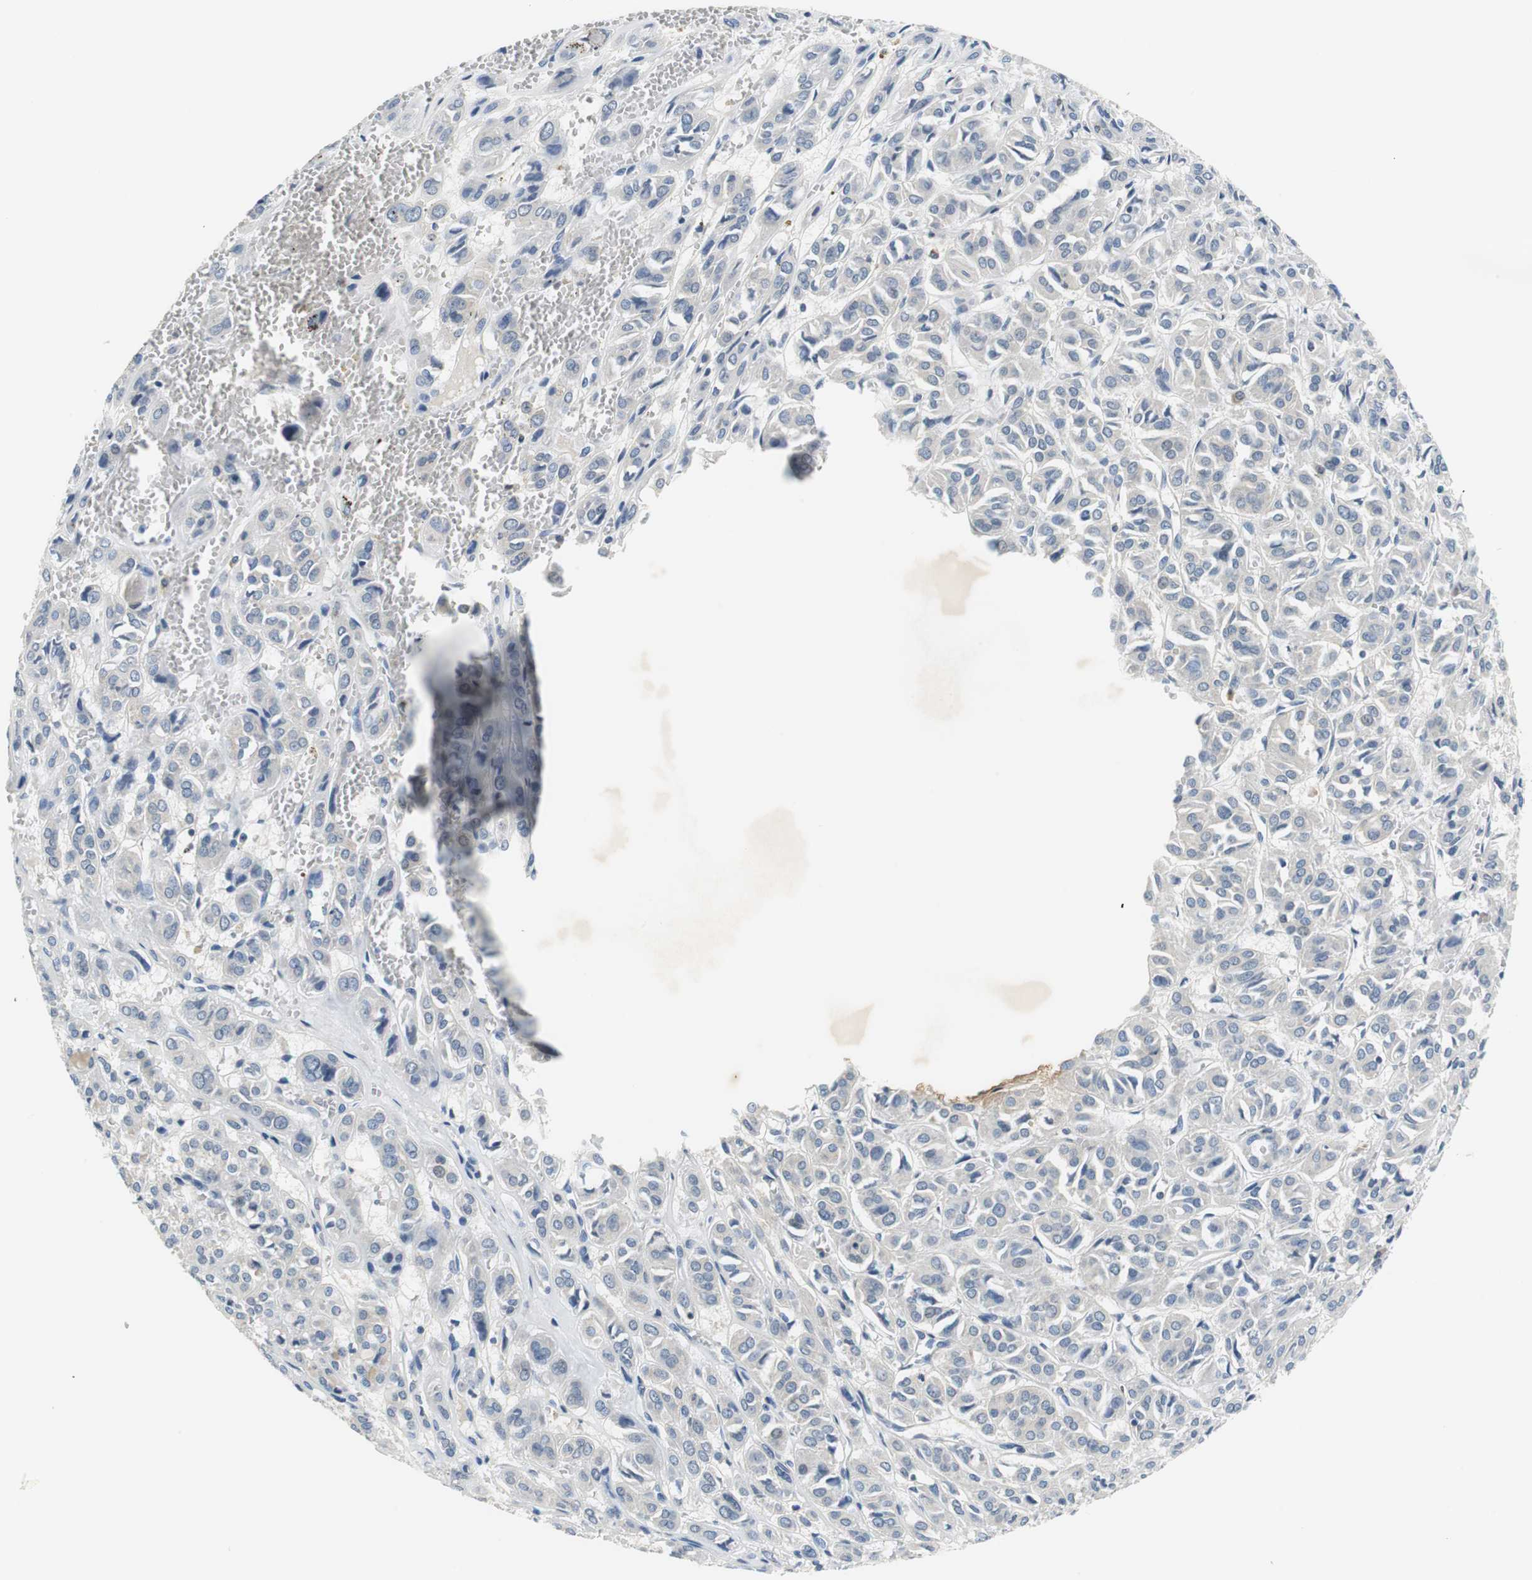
{"staining": {"intensity": "negative", "quantity": "none", "location": "none"}, "tissue": "thyroid cancer", "cell_type": "Tumor cells", "image_type": "cancer", "snomed": [{"axis": "morphology", "description": "Follicular adenoma carcinoma, NOS"}, {"axis": "topography", "description": "Thyroid gland"}], "caption": "Immunohistochemistry (IHC) histopathology image of neoplastic tissue: human follicular adenoma carcinoma (thyroid) stained with DAB (3,3'-diaminobenzidine) exhibits no significant protein positivity in tumor cells.", "gene": "GLCCI1", "patient": {"sex": "female", "age": 71}}